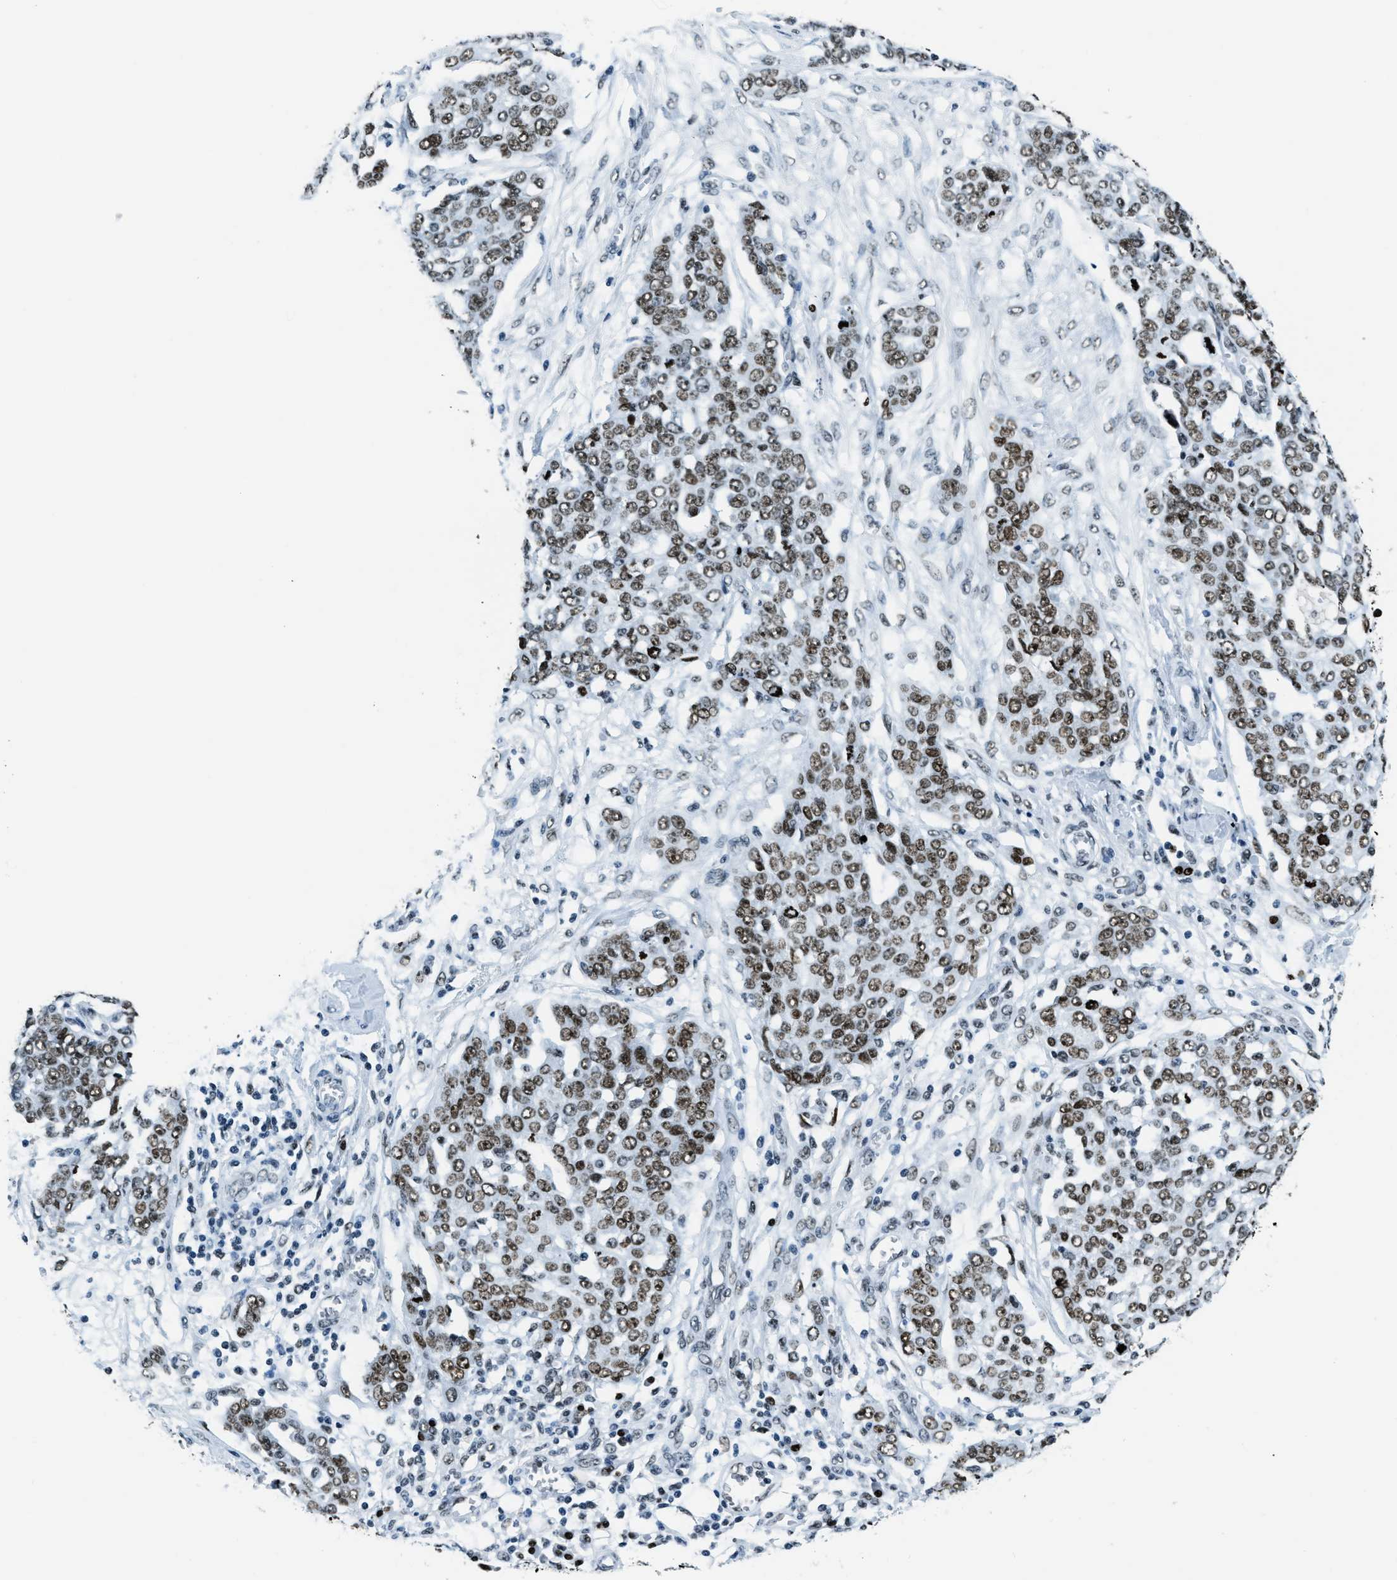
{"staining": {"intensity": "moderate", "quantity": ">75%", "location": "nuclear"}, "tissue": "ovarian cancer", "cell_type": "Tumor cells", "image_type": "cancer", "snomed": [{"axis": "morphology", "description": "Cystadenocarcinoma, serous, NOS"}, {"axis": "topography", "description": "Soft tissue"}, {"axis": "topography", "description": "Ovary"}], "caption": "Immunohistochemical staining of serous cystadenocarcinoma (ovarian) exhibits medium levels of moderate nuclear staining in approximately >75% of tumor cells.", "gene": "TOP1", "patient": {"sex": "female", "age": 57}}